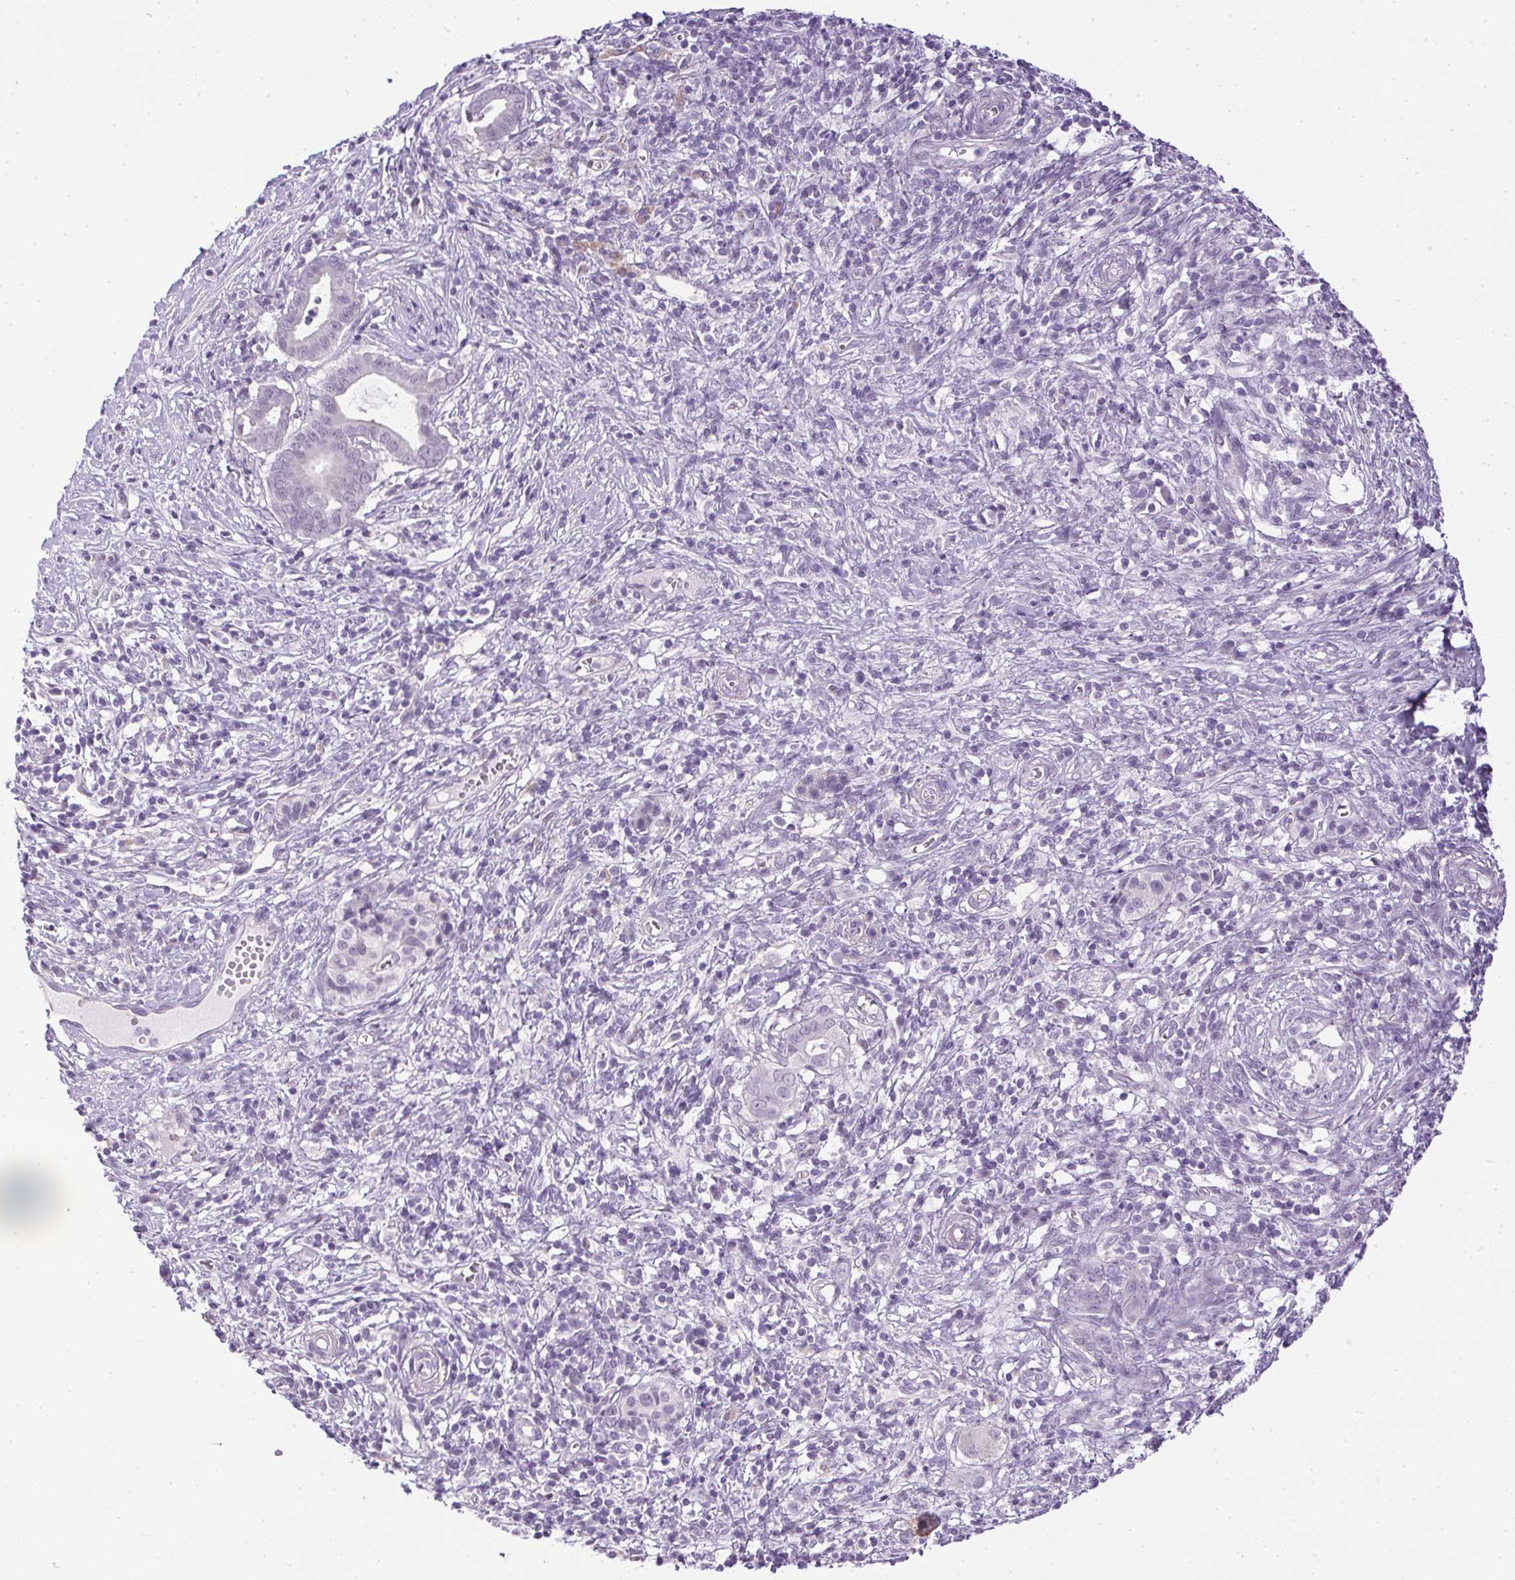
{"staining": {"intensity": "negative", "quantity": "none", "location": "none"}, "tissue": "pancreatic cancer", "cell_type": "Tumor cells", "image_type": "cancer", "snomed": [{"axis": "morphology", "description": "Adenocarcinoma, NOS"}, {"axis": "topography", "description": "Pancreas"}], "caption": "Protein analysis of pancreatic adenocarcinoma shows no significant expression in tumor cells.", "gene": "PRL", "patient": {"sex": "male", "age": 61}}